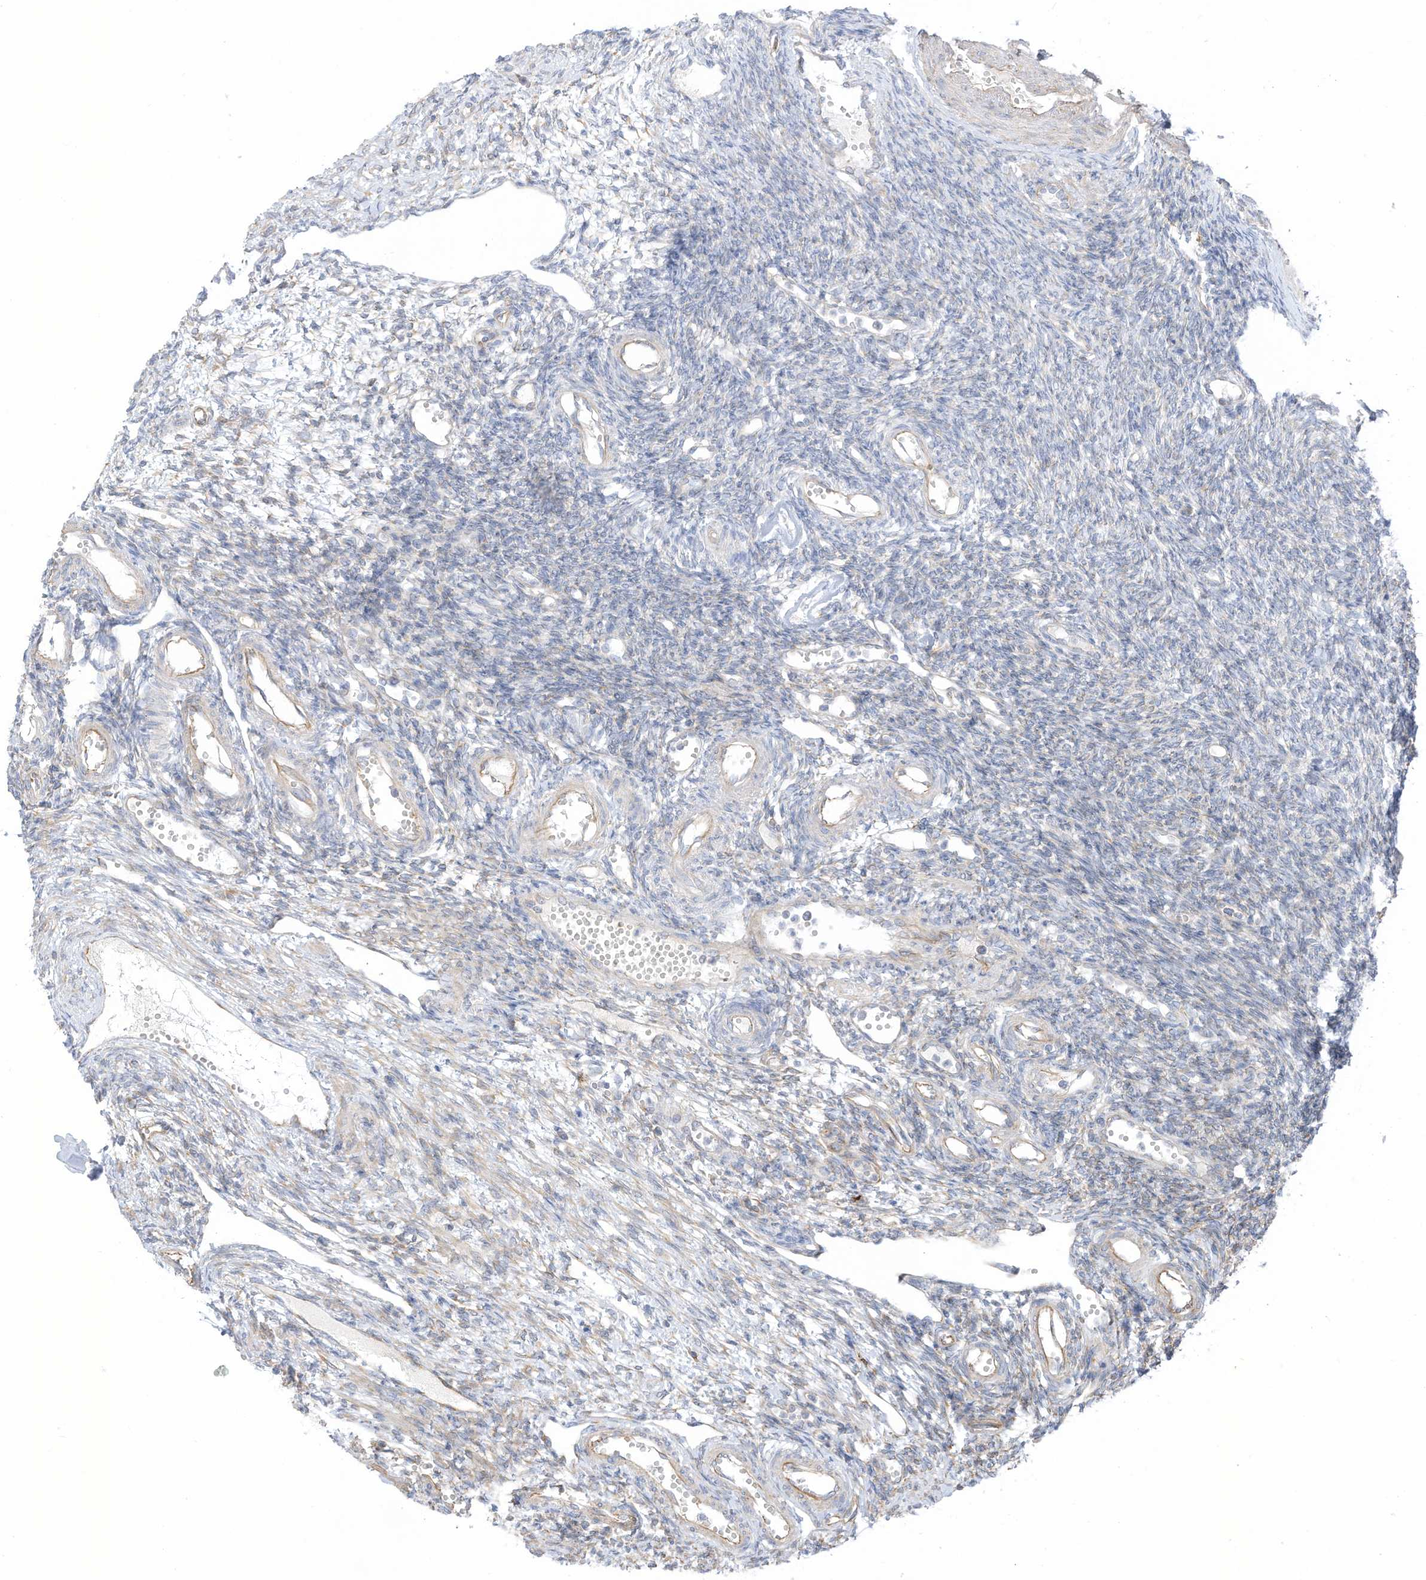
{"staining": {"intensity": "negative", "quantity": "none", "location": "none"}, "tissue": "ovary", "cell_type": "Ovarian stroma cells", "image_type": "normal", "snomed": [{"axis": "morphology", "description": "Normal tissue, NOS"}, {"axis": "morphology", "description": "Cyst, NOS"}, {"axis": "topography", "description": "Ovary"}], "caption": "Immunohistochemical staining of benign ovary shows no significant staining in ovarian stroma cells. (Brightfield microscopy of DAB (3,3'-diaminobenzidine) immunohistochemistry at high magnification).", "gene": "TAL2", "patient": {"sex": "female", "age": 33}}